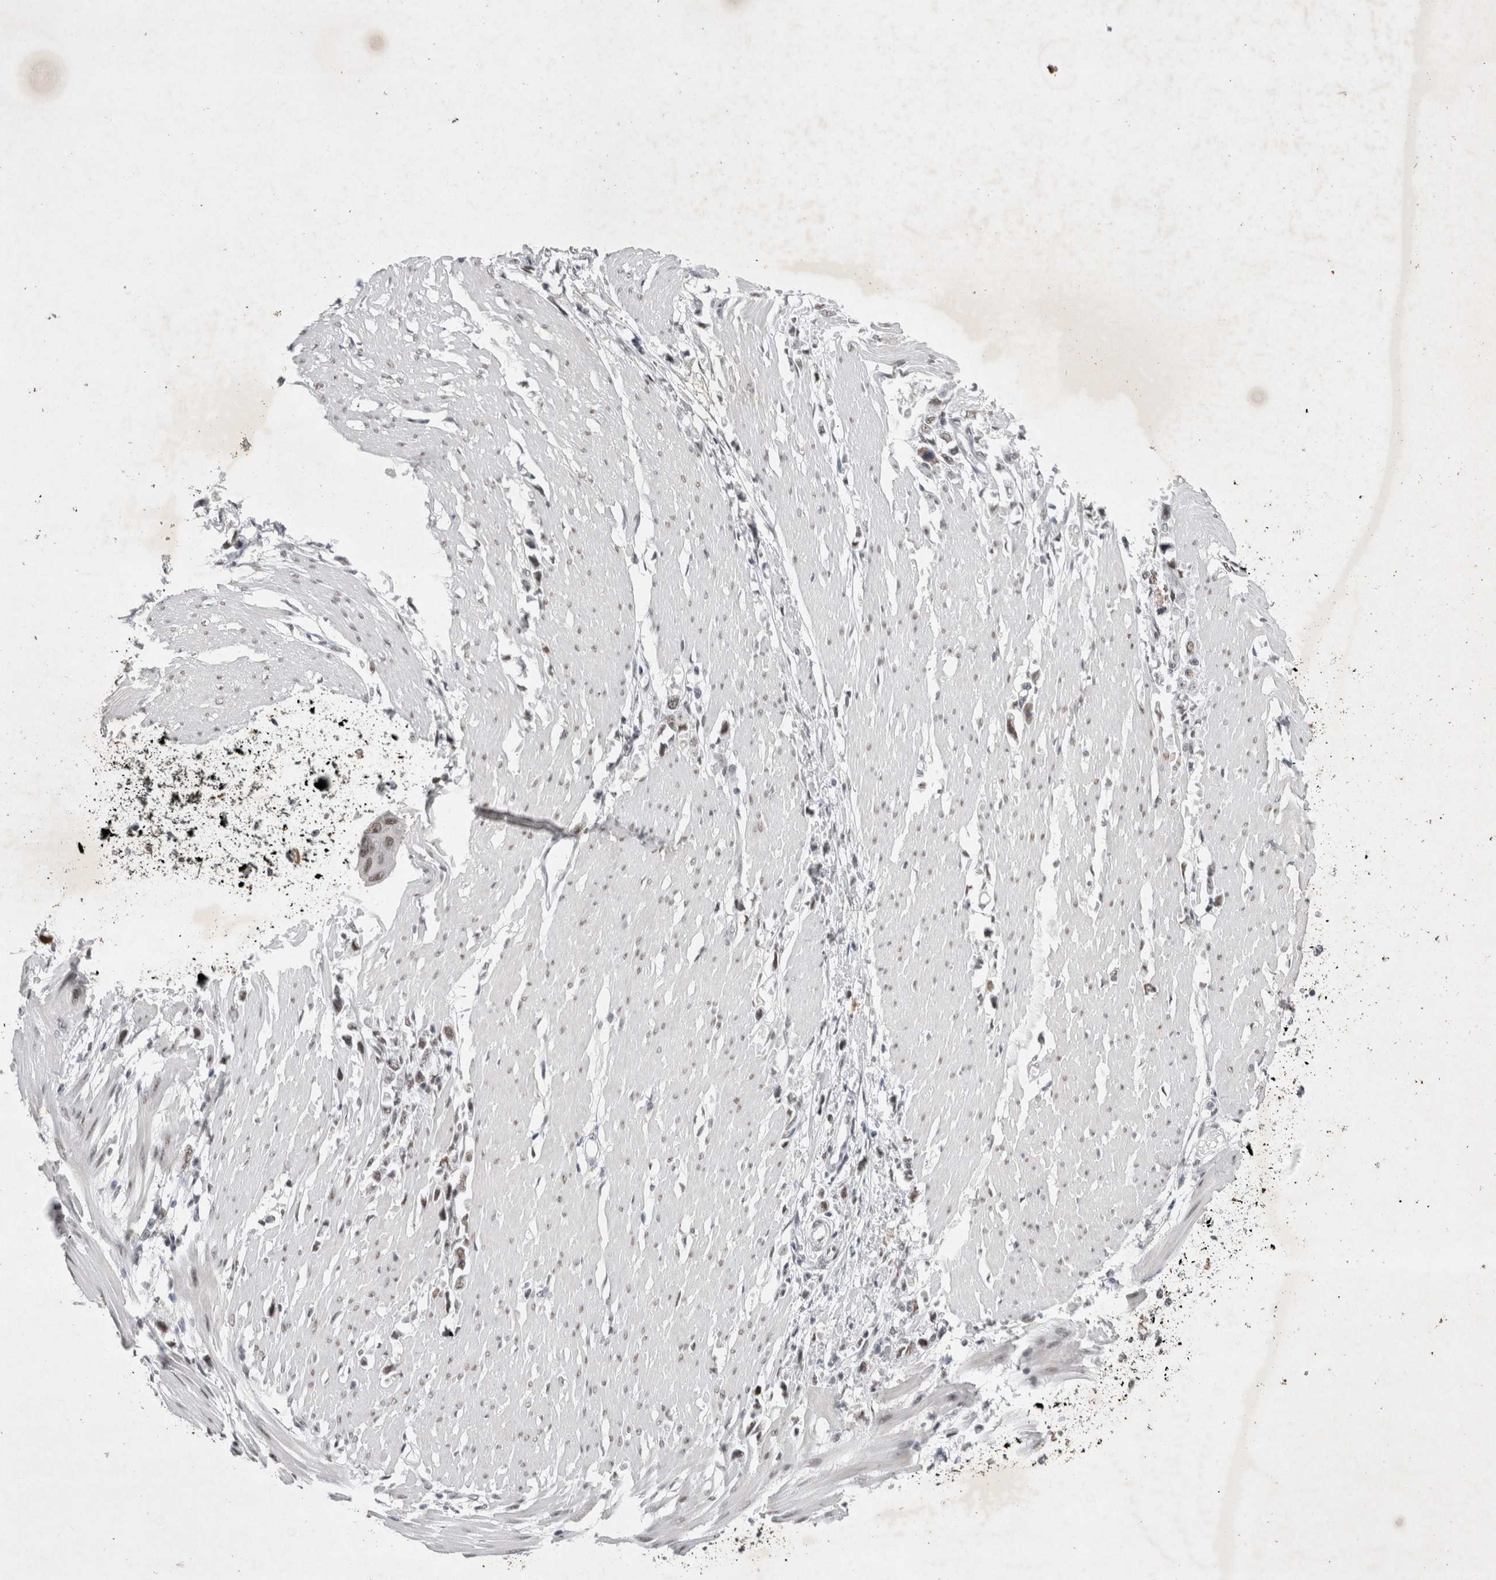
{"staining": {"intensity": "weak", "quantity": "25%-75%", "location": "nuclear"}, "tissue": "stomach cancer", "cell_type": "Tumor cells", "image_type": "cancer", "snomed": [{"axis": "morphology", "description": "Adenocarcinoma, NOS"}, {"axis": "topography", "description": "Stomach"}], "caption": "Stomach cancer (adenocarcinoma) stained with immunohistochemistry reveals weak nuclear positivity in approximately 25%-75% of tumor cells.", "gene": "RBM6", "patient": {"sex": "female", "age": 59}}